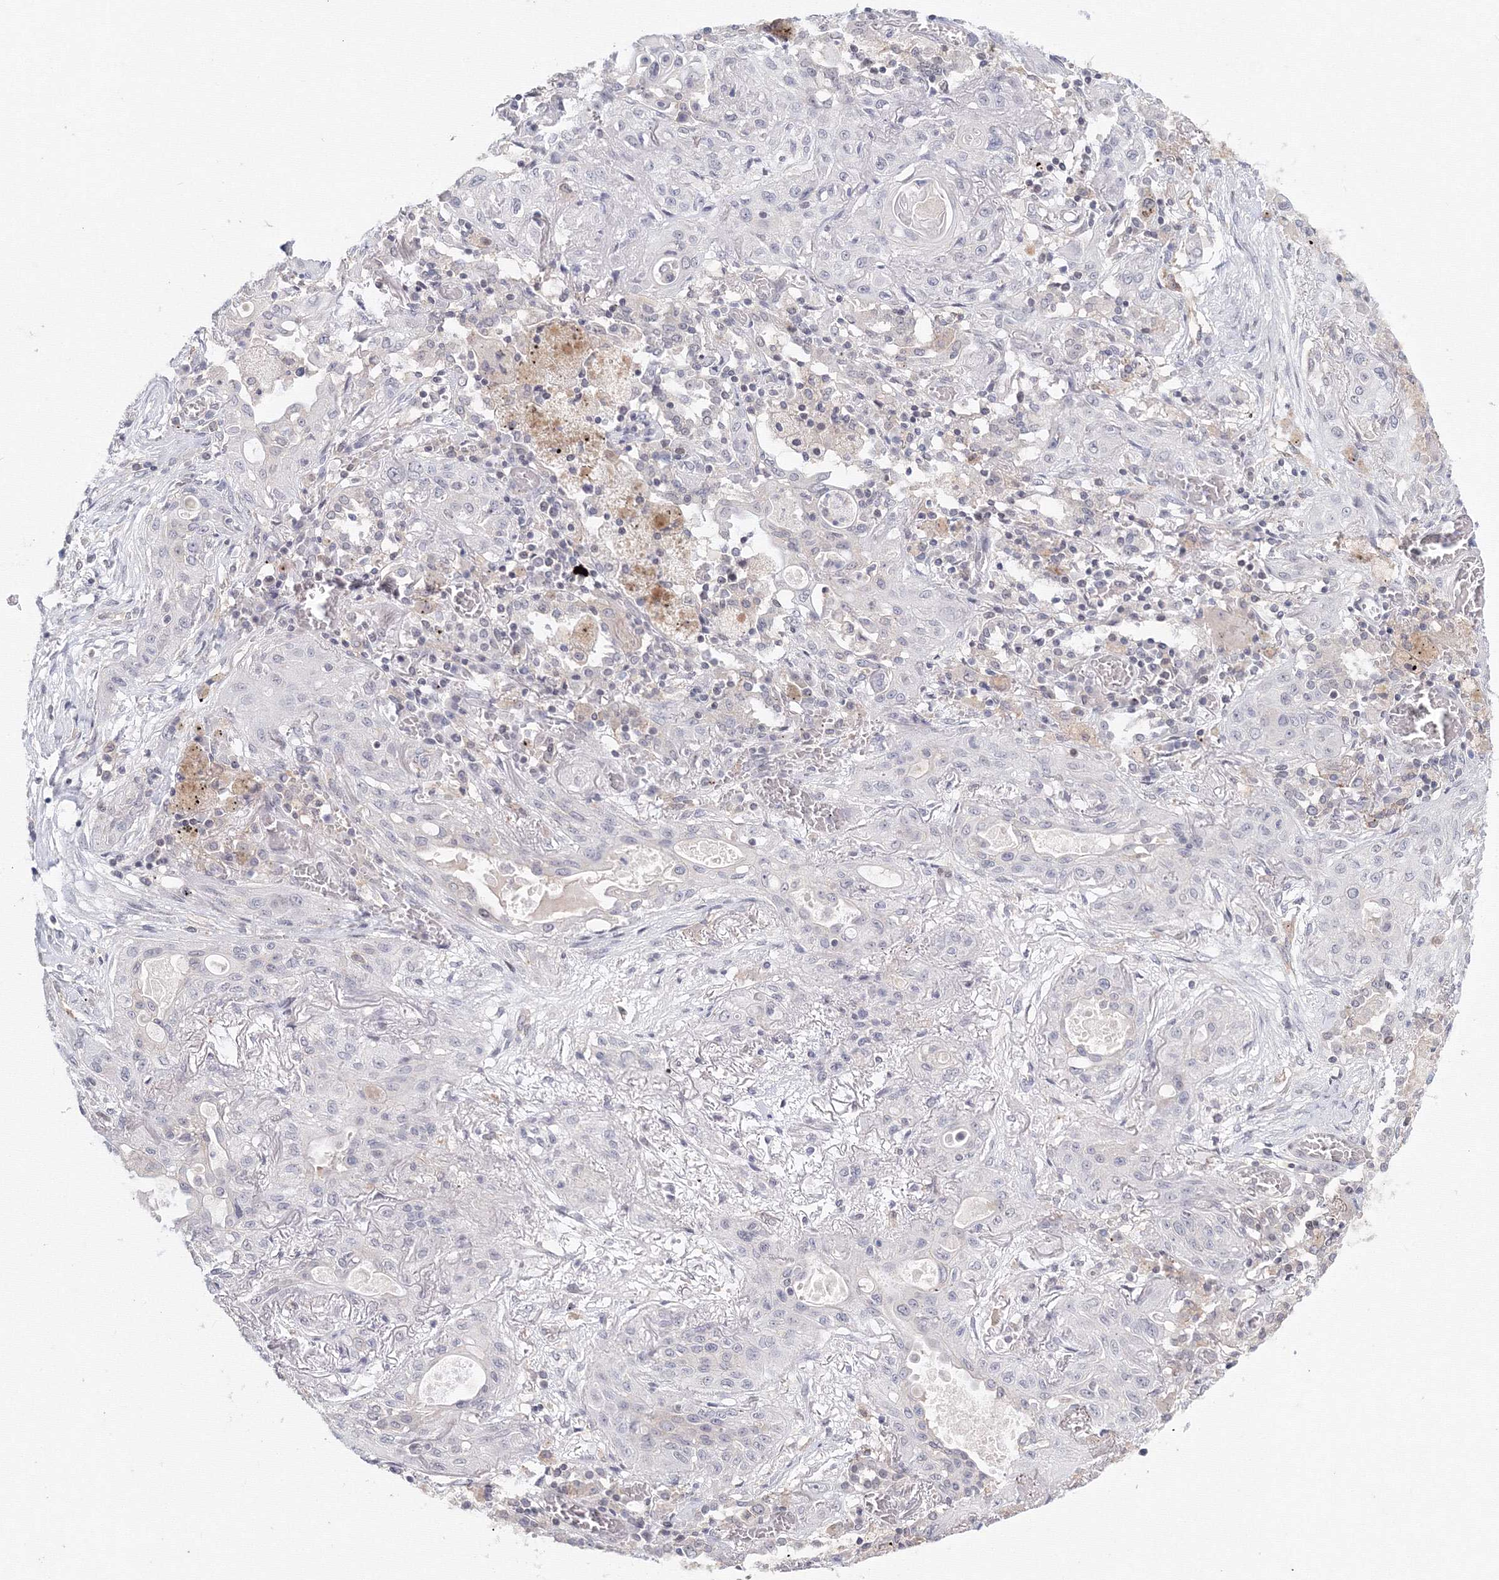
{"staining": {"intensity": "negative", "quantity": "none", "location": "none"}, "tissue": "lung cancer", "cell_type": "Tumor cells", "image_type": "cancer", "snomed": [{"axis": "morphology", "description": "Squamous cell carcinoma, NOS"}, {"axis": "topography", "description": "Lung"}], "caption": "High power microscopy histopathology image of an immunohistochemistry photomicrograph of lung squamous cell carcinoma, revealing no significant expression in tumor cells.", "gene": "SLC7A7", "patient": {"sex": "female", "age": 47}}